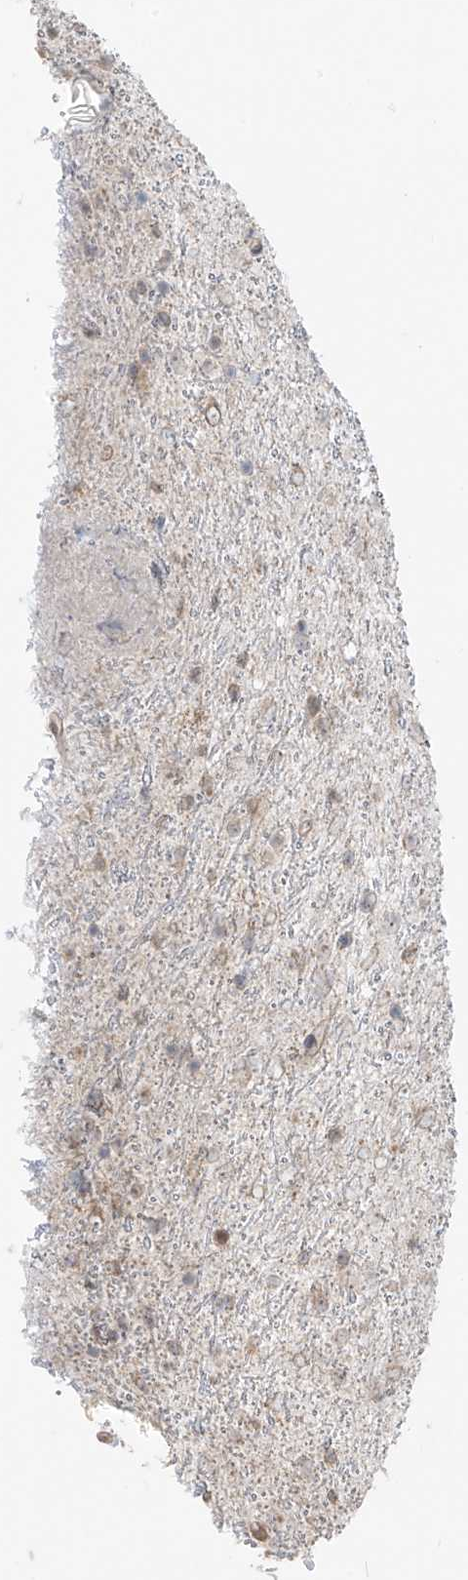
{"staining": {"intensity": "negative", "quantity": "none", "location": "none"}, "tissue": "glioma", "cell_type": "Tumor cells", "image_type": "cancer", "snomed": [{"axis": "morphology", "description": "Glioma, malignant, Low grade"}, {"axis": "topography", "description": "Cerebral cortex"}], "caption": "Glioma was stained to show a protein in brown. There is no significant positivity in tumor cells.", "gene": "ABCD1", "patient": {"sex": "female", "age": 39}}